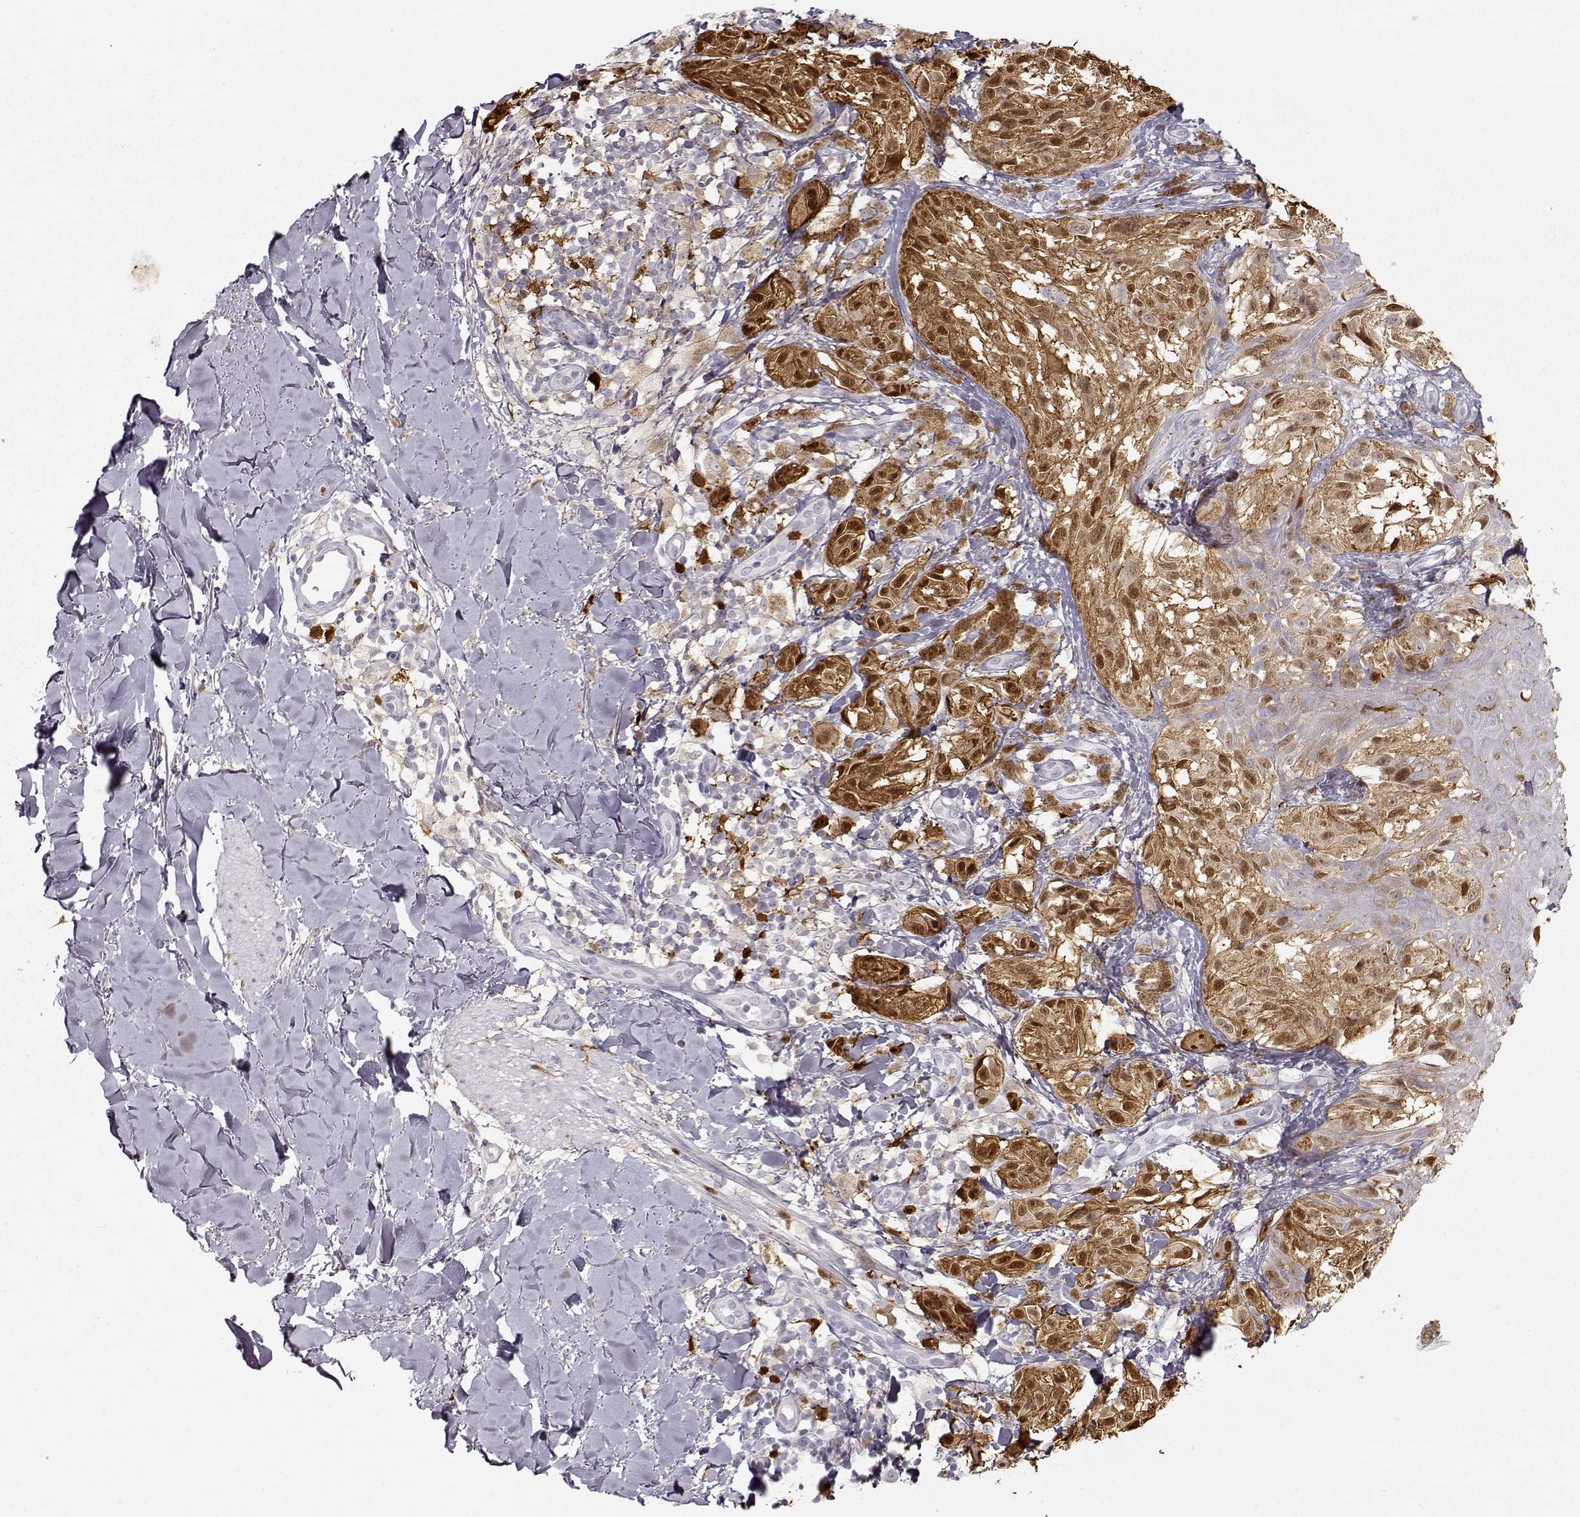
{"staining": {"intensity": "moderate", "quantity": "25%-75%", "location": "cytoplasmic/membranous,nuclear"}, "tissue": "melanoma", "cell_type": "Tumor cells", "image_type": "cancer", "snomed": [{"axis": "morphology", "description": "Malignant melanoma, NOS"}, {"axis": "topography", "description": "Skin"}], "caption": "A photomicrograph showing moderate cytoplasmic/membranous and nuclear staining in approximately 25%-75% of tumor cells in melanoma, as visualized by brown immunohistochemical staining.", "gene": "S100B", "patient": {"sex": "male", "age": 36}}